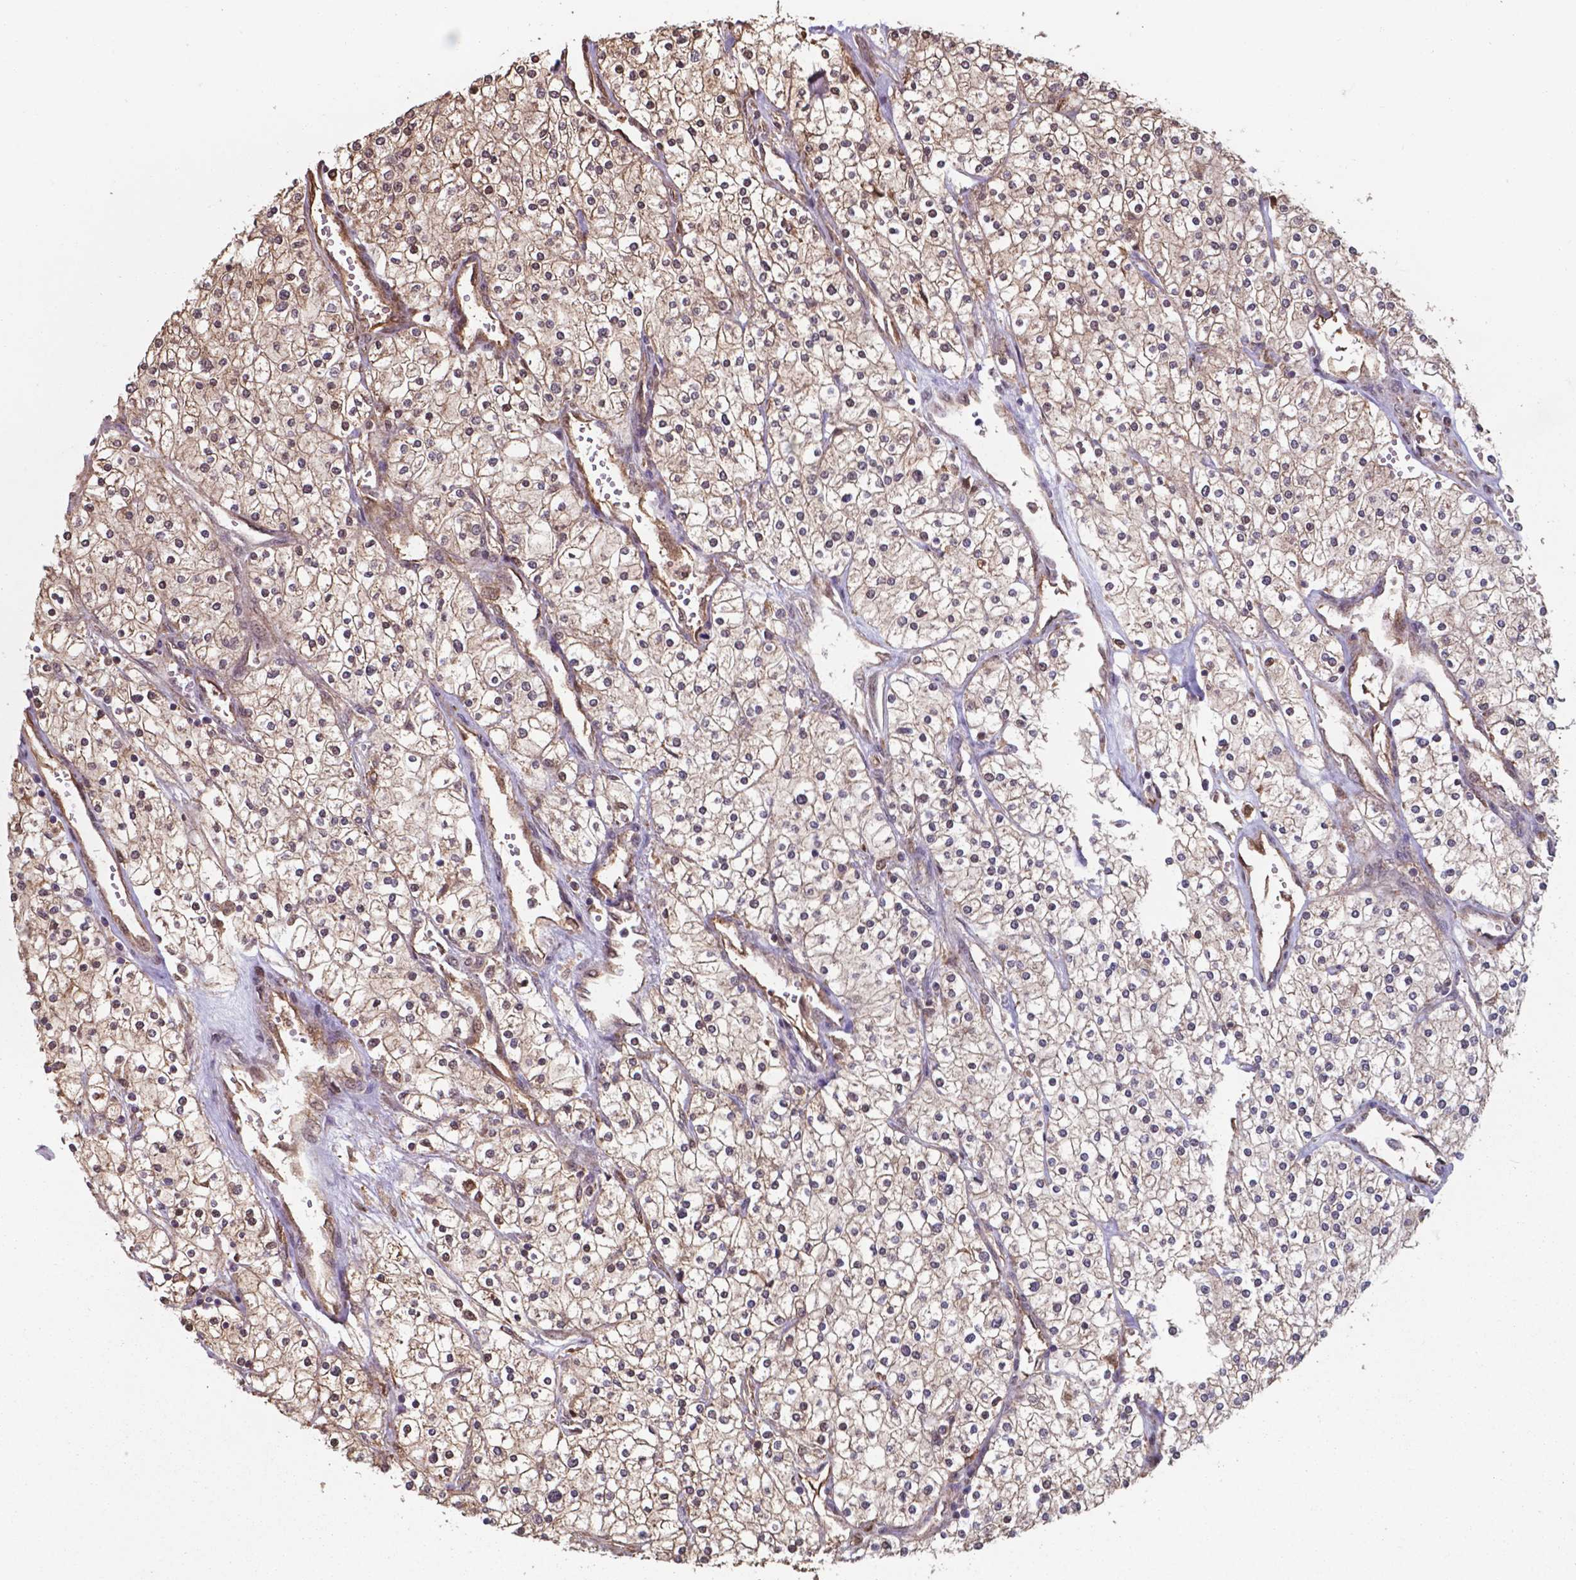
{"staining": {"intensity": "weak", "quantity": ">75%", "location": "cytoplasmic/membranous,nuclear"}, "tissue": "renal cancer", "cell_type": "Tumor cells", "image_type": "cancer", "snomed": [{"axis": "morphology", "description": "Adenocarcinoma, NOS"}, {"axis": "topography", "description": "Kidney"}], "caption": "Renal cancer (adenocarcinoma) tissue demonstrates weak cytoplasmic/membranous and nuclear positivity in about >75% of tumor cells", "gene": "CHP2", "patient": {"sex": "male", "age": 80}}